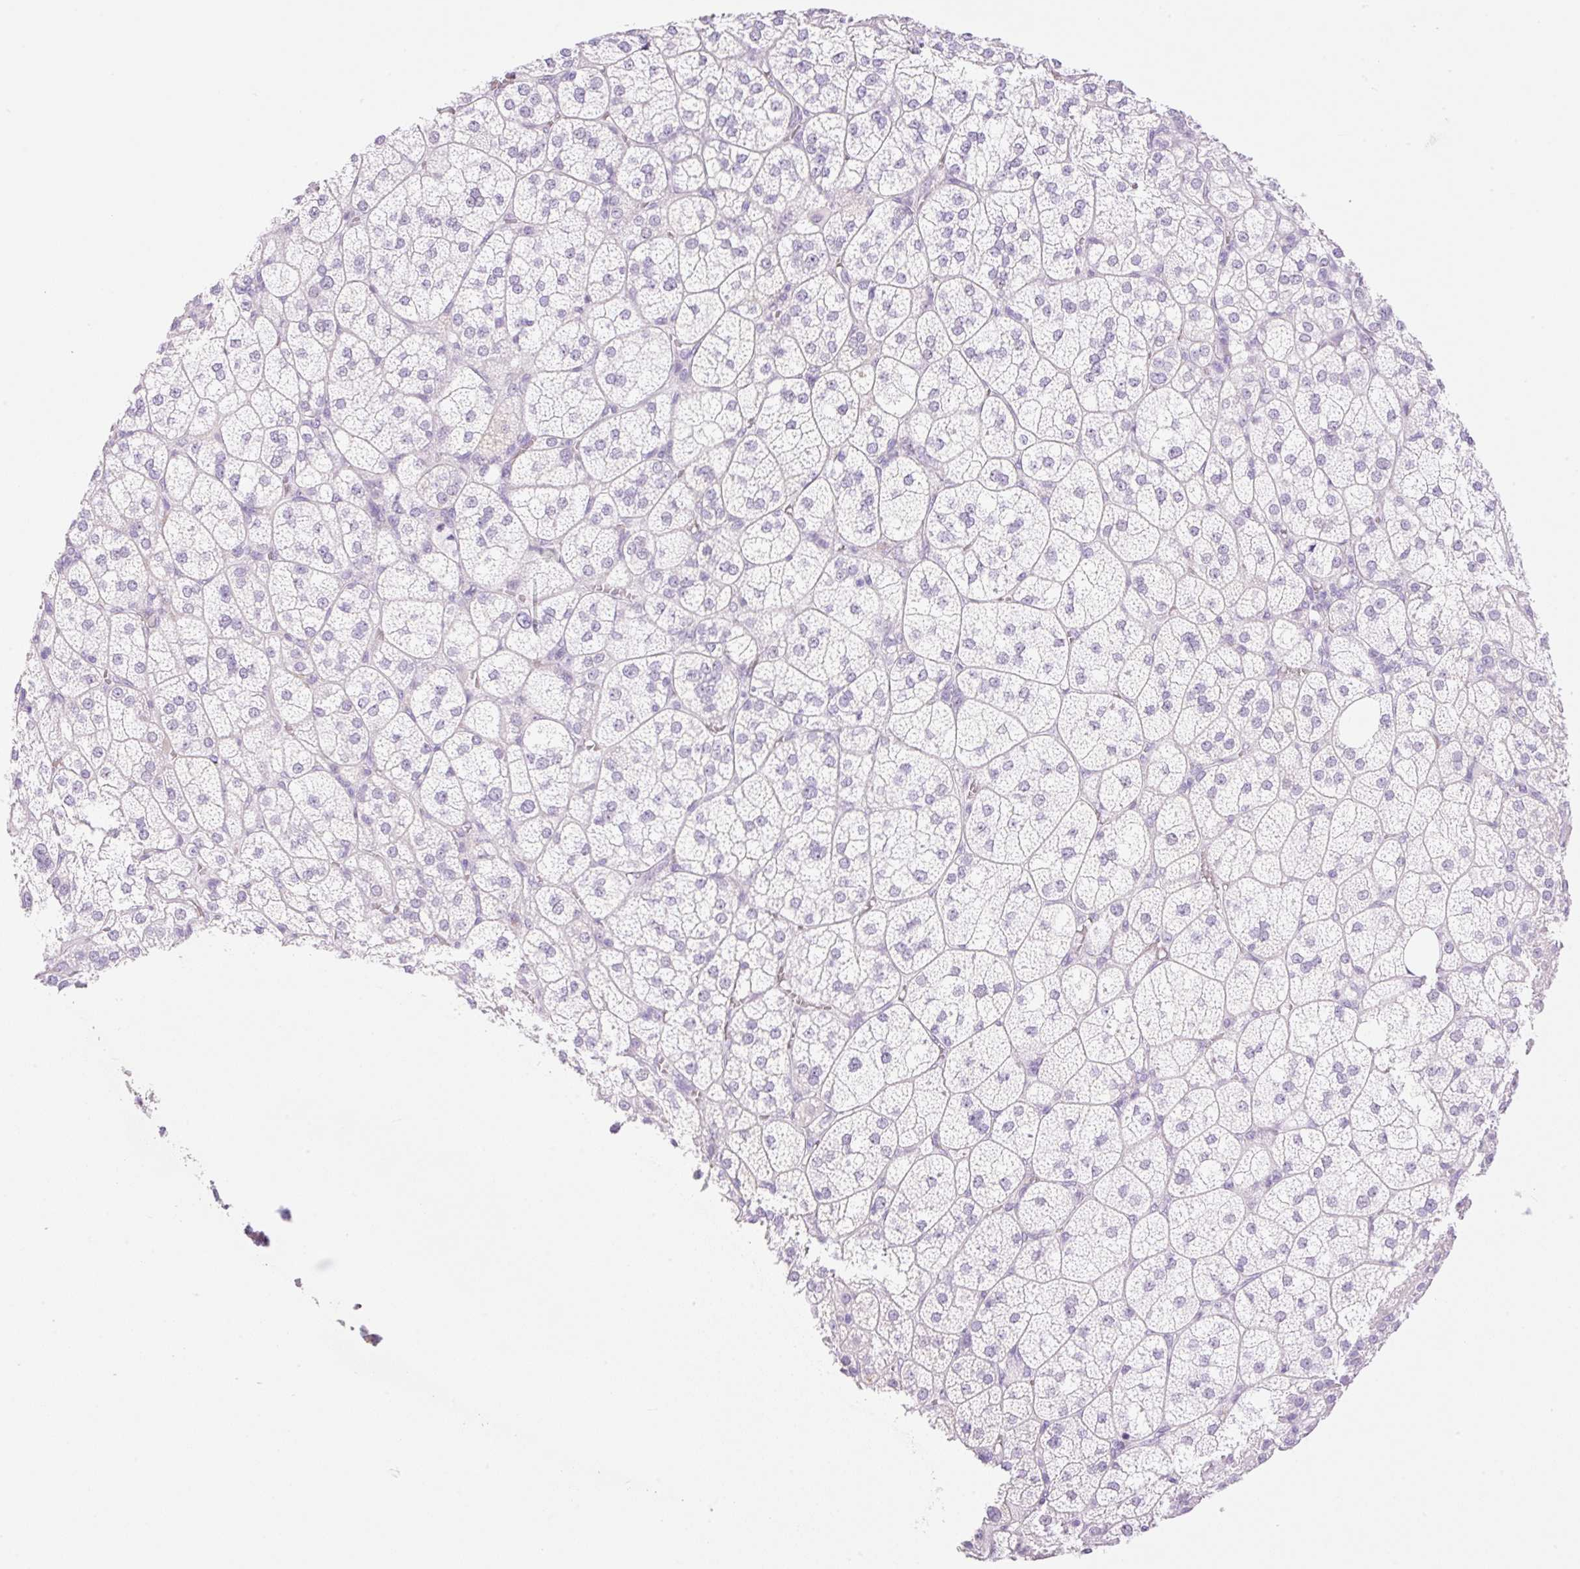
{"staining": {"intensity": "negative", "quantity": "none", "location": "none"}, "tissue": "adrenal gland", "cell_type": "Glandular cells", "image_type": "normal", "snomed": [{"axis": "morphology", "description": "Normal tissue, NOS"}, {"axis": "topography", "description": "Adrenal gland"}], "caption": "The histopathology image displays no significant staining in glandular cells of adrenal gland. (DAB (3,3'-diaminobenzidine) IHC with hematoxylin counter stain).", "gene": "PALM3", "patient": {"sex": "female", "age": 60}}